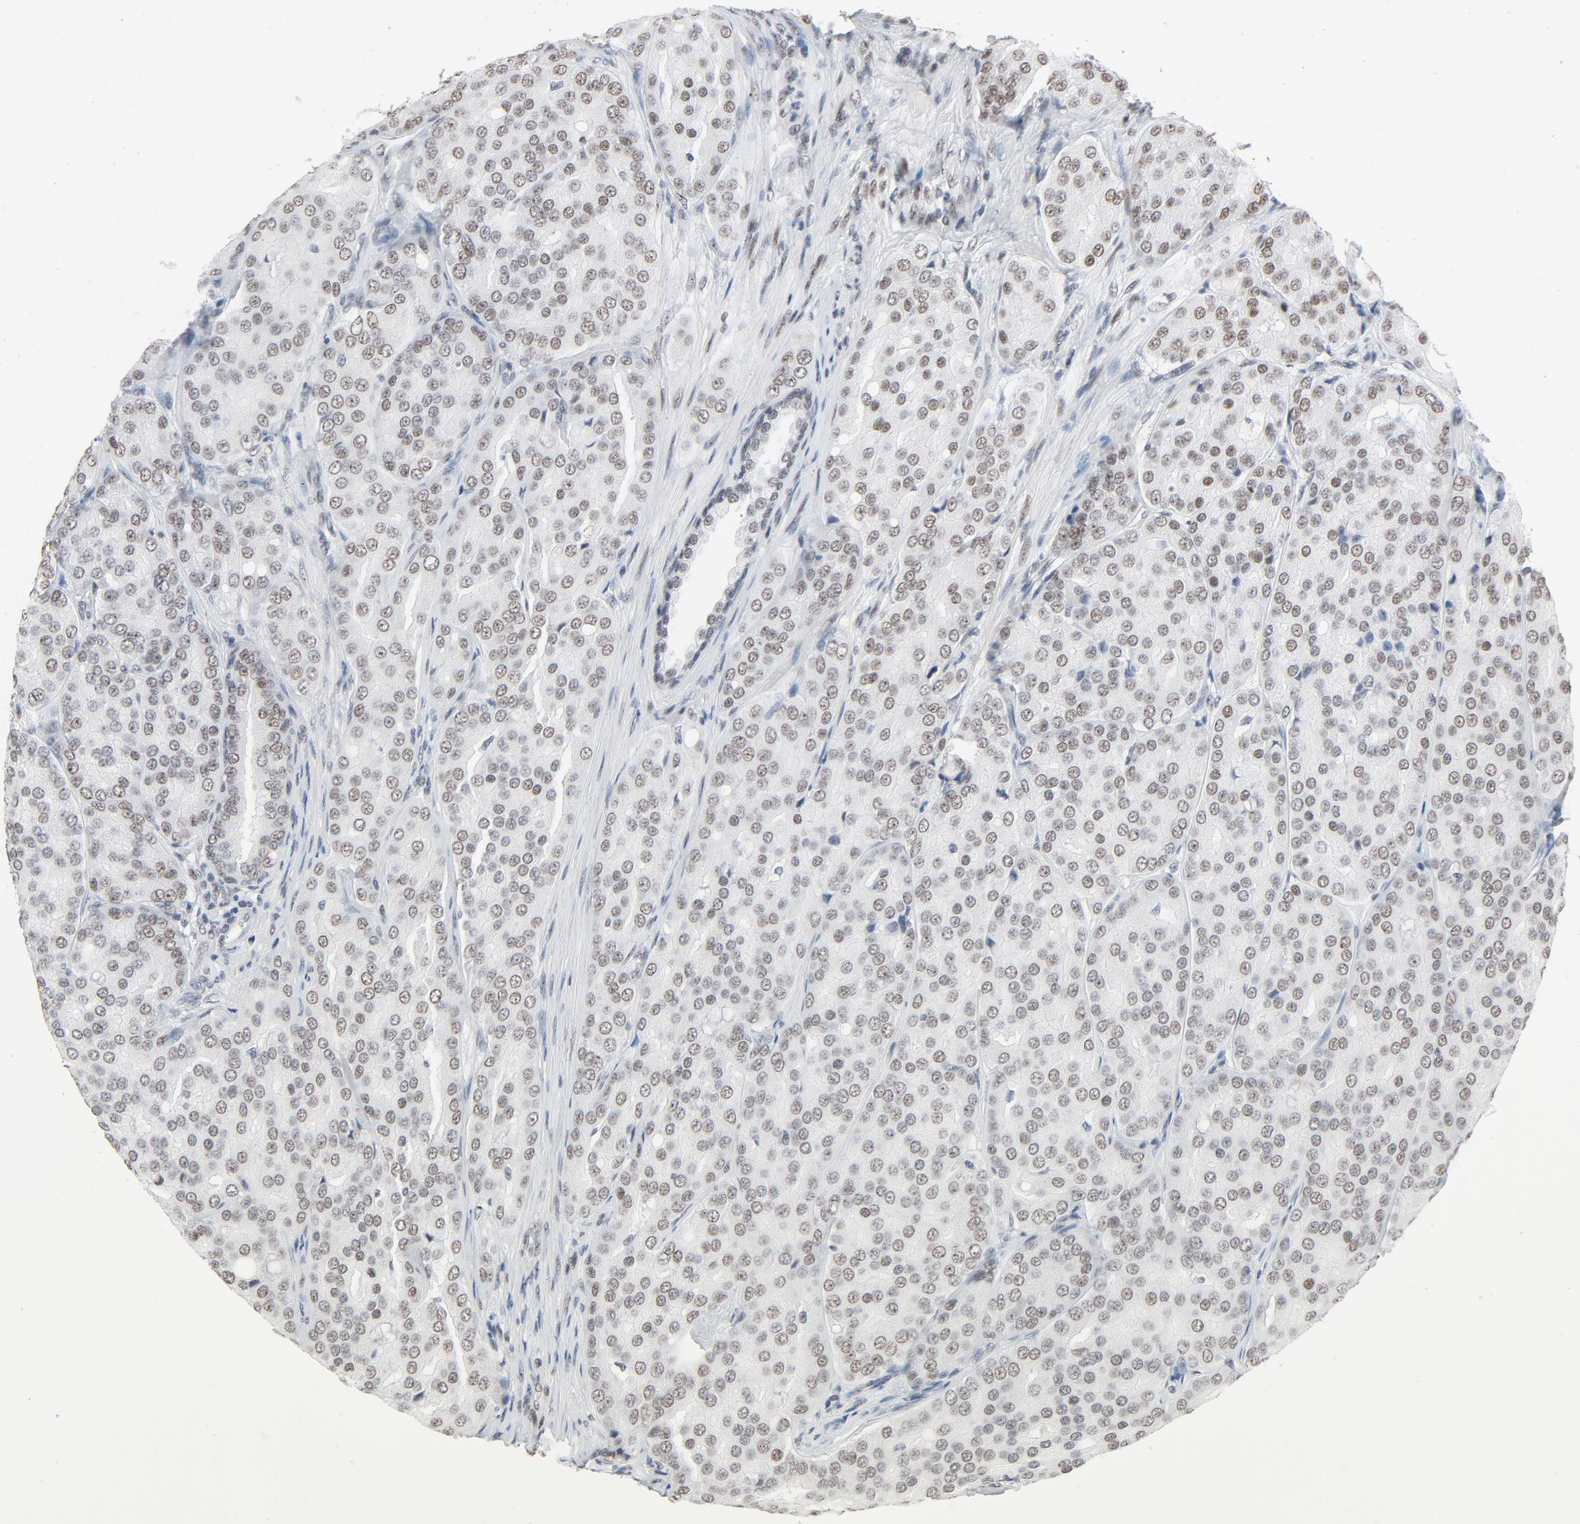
{"staining": {"intensity": "moderate", "quantity": ">75%", "location": "nuclear"}, "tissue": "prostate cancer", "cell_type": "Tumor cells", "image_type": "cancer", "snomed": [{"axis": "morphology", "description": "Adenocarcinoma, High grade"}, {"axis": "topography", "description": "Prostate"}], "caption": "A high-resolution micrograph shows IHC staining of prostate cancer, which reveals moderate nuclear positivity in about >75% of tumor cells. The protein is shown in brown color, while the nuclei are stained blue.", "gene": "MRE11", "patient": {"sex": "male", "age": 64}}